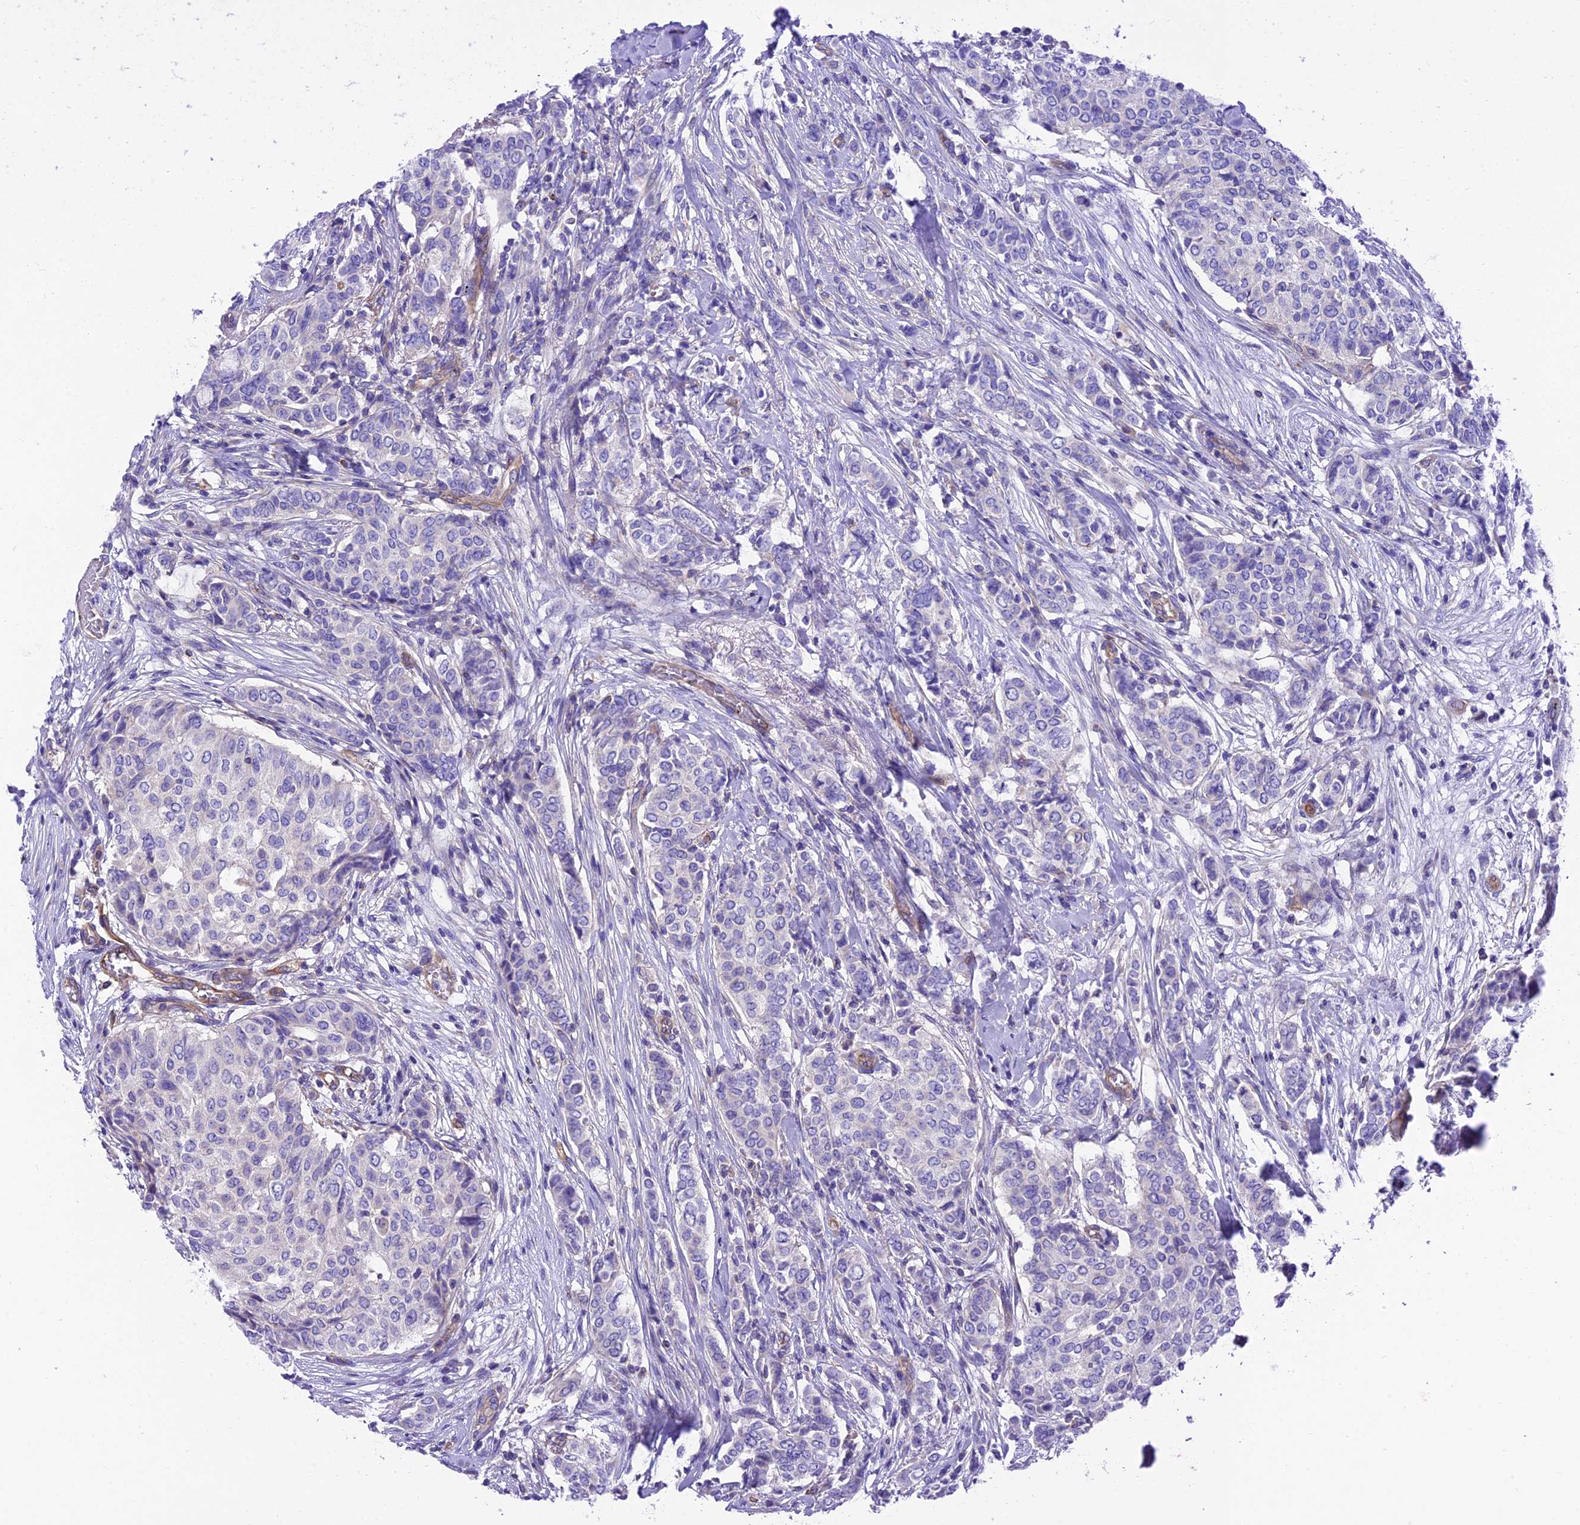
{"staining": {"intensity": "negative", "quantity": "none", "location": "none"}, "tissue": "breast cancer", "cell_type": "Tumor cells", "image_type": "cancer", "snomed": [{"axis": "morphology", "description": "Lobular carcinoma"}, {"axis": "topography", "description": "Breast"}], "caption": "Breast cancer was stained to show a protein in brown. There is no significant staining in tumor cells.", "gene": "PPFIA3", "patient": {"sex": "female", "age": 51}}